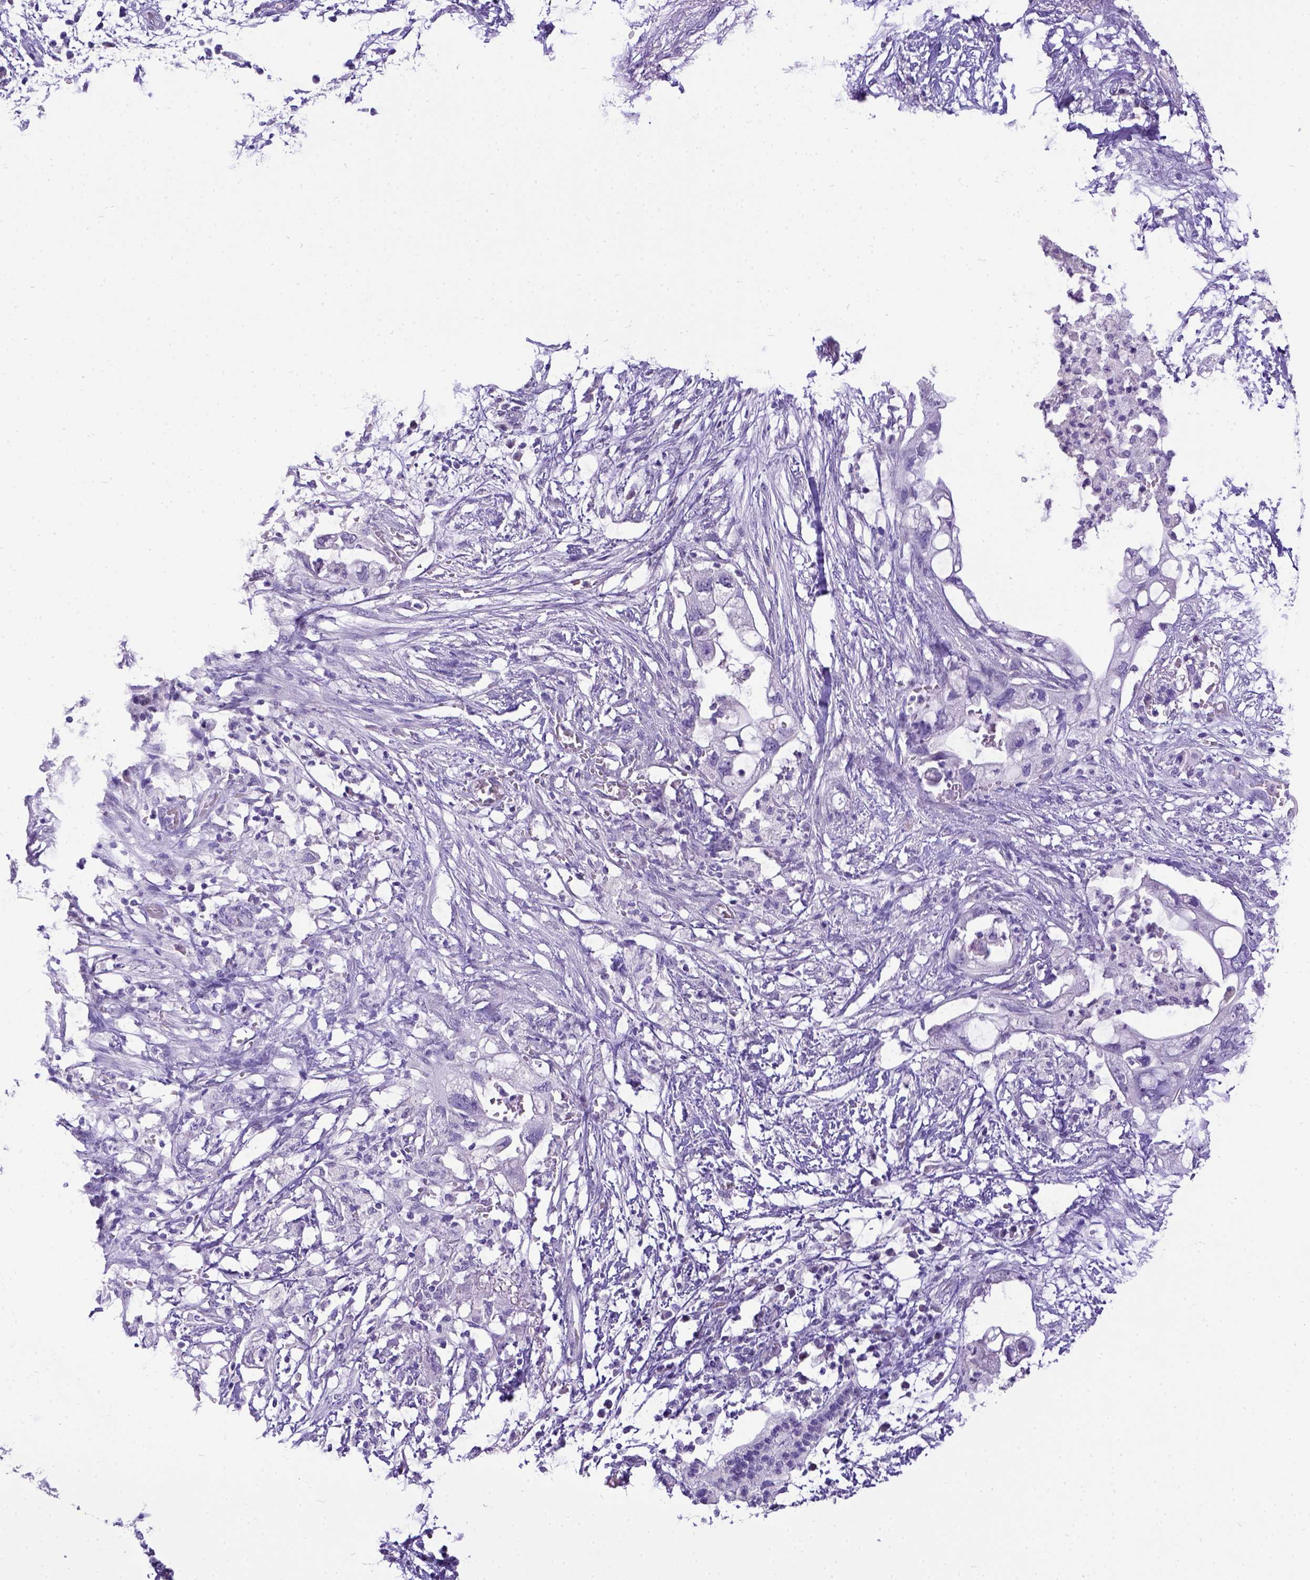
{"staining": {"intensity": "negative", "quantity": "none", "location": "none"}, "tissue": "pancreatic cancer", "cell_type": "Tumor cells", "image_type": "cancer", "snomed": [{"axis": "morphology", "description": "Adenocarcinoma, NOS"}, {"axis": "topography", "description": "Pancreas"}], "caption": "High magnification brightfield microscopy of pancreatic cancer (adenocarcinoma) stained with DAB (brown) and counterstained with hematoxylin (blue): tumor cells show no significant staining.", "gene": "ESR1", "patient": {"sex": "female", "age": 72}}